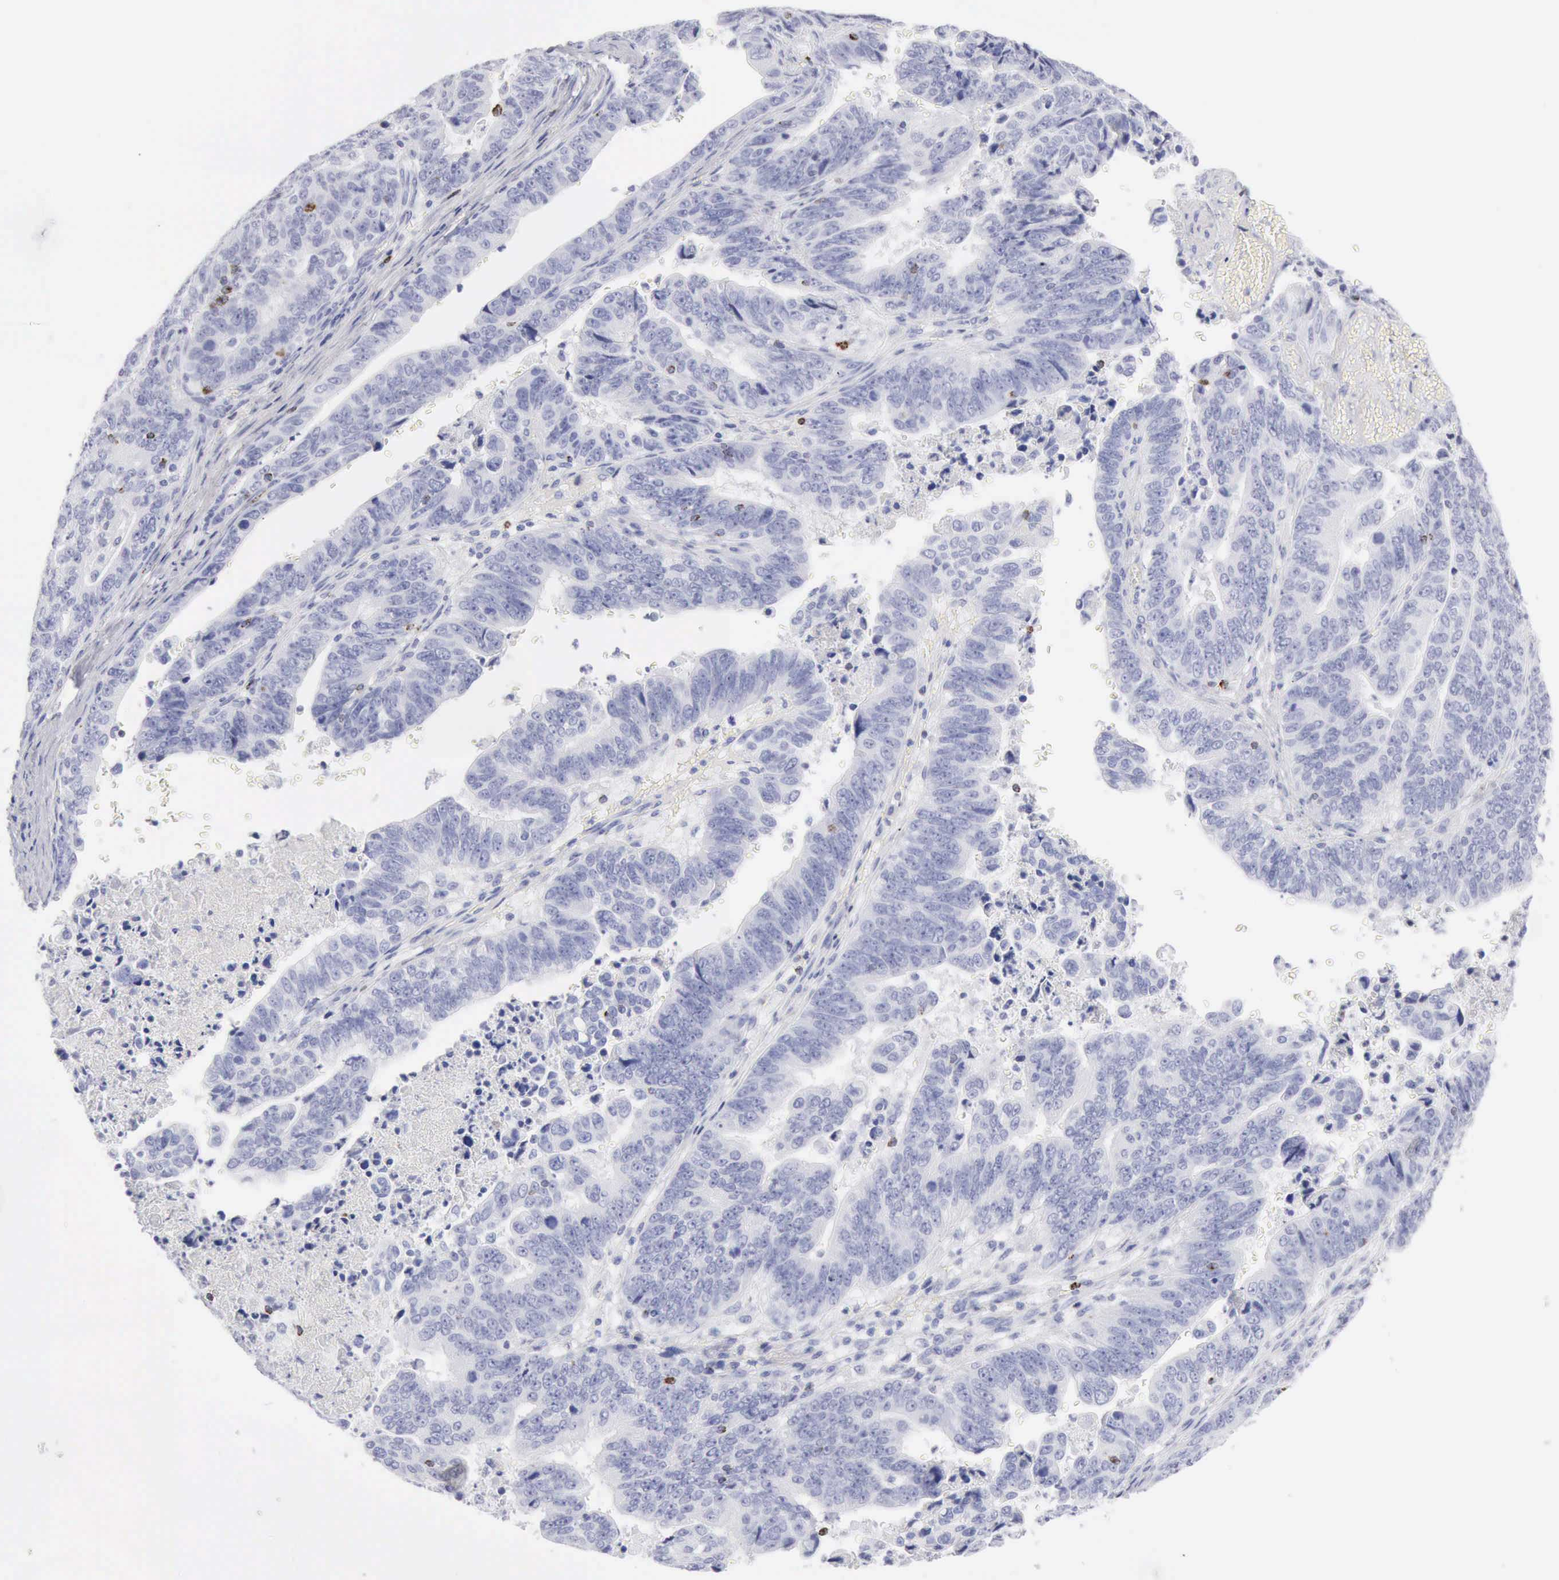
{"staining": {"intensity": "negative", "quantity": "none", "location": "none"}, "tissue": "stomach cancer", "cell_type": "Tumor cells", "image_type": "cancer", "snomed": [{"axis": "morphology", "description": "Adenocarcinoma, NOS"}, {"axis": "topography", "description": "Stomach, upper"}], "caption": "Immunohistochemistry (IHC) histopathology image of neoplastic tissue: stomach cancer (adenocarcinoma) stained with DAB displays no significant protein expression in tumor cells. (Brightfield microscopy of DAB IHC at high magnification).", "gene": "GZMB", "patient": {"sex": "female", "age": 50}}